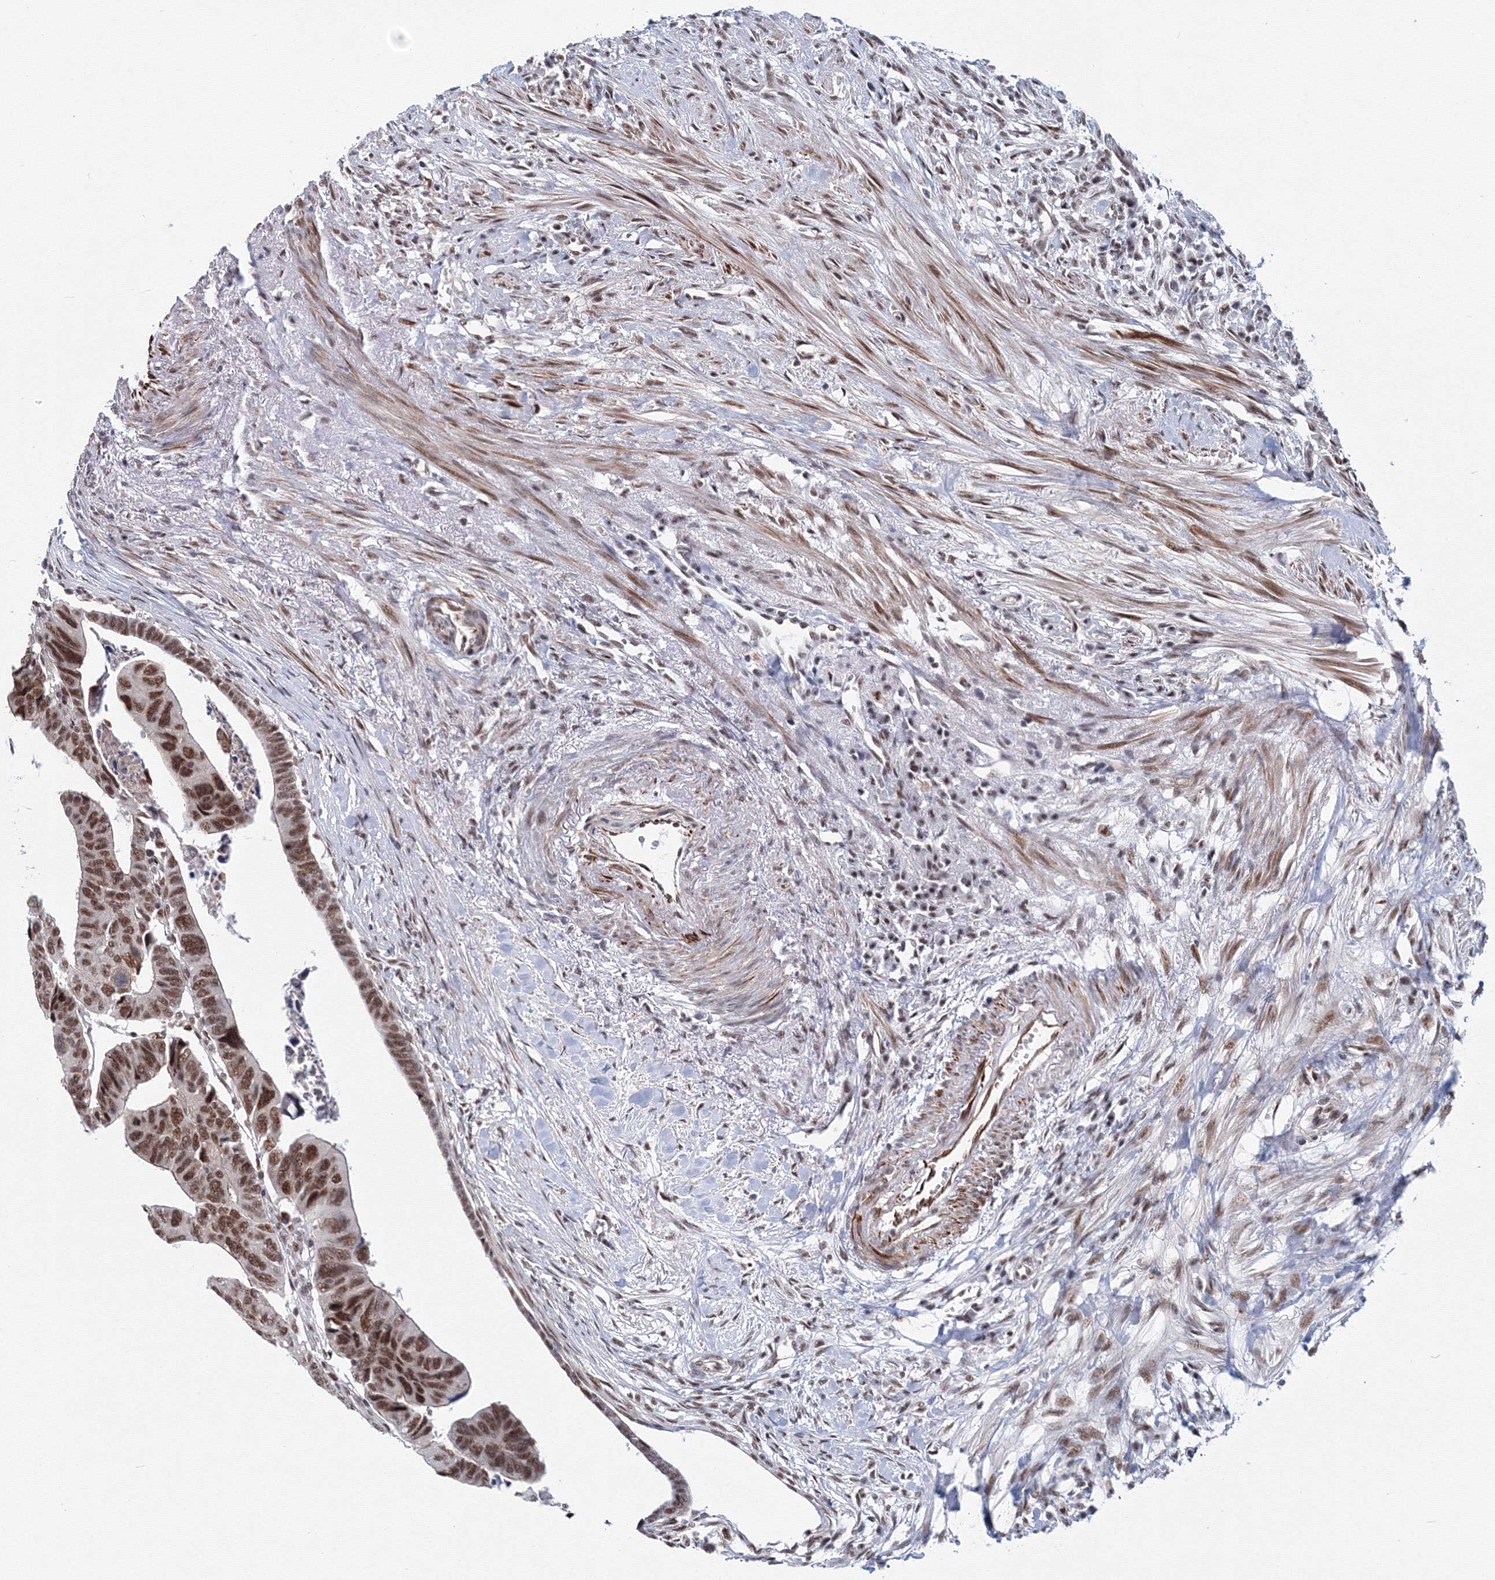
{"staining": {"intensity": "strong", "quantity": ">75%", "location": "nuclear"}, "tissue": "colorectal cancer", "cell_type": "Tumor cells", "image_type": "cancer", "snomed": [{"axis": "morphology", "description": "Adenocarcinoma, NOS"}, {"axis": "topography", "description": "Rectum"}], "caption": "High-magnification brightfield microscopy of colorectal adenocarcinoma stained with DAB (brown) and counterstained with hematoxylin (blue). tumor cells exhibit strong nuclear expression is identified in about>75% of cells. The staining was performed using DAB (3,3'-diaminobenzidine), with brown indicating positive protein expression. Nuclei are stained blue with hematoxylin.", "gene": "SF3B6", "patient": {"sex": "female", "age": 65}}